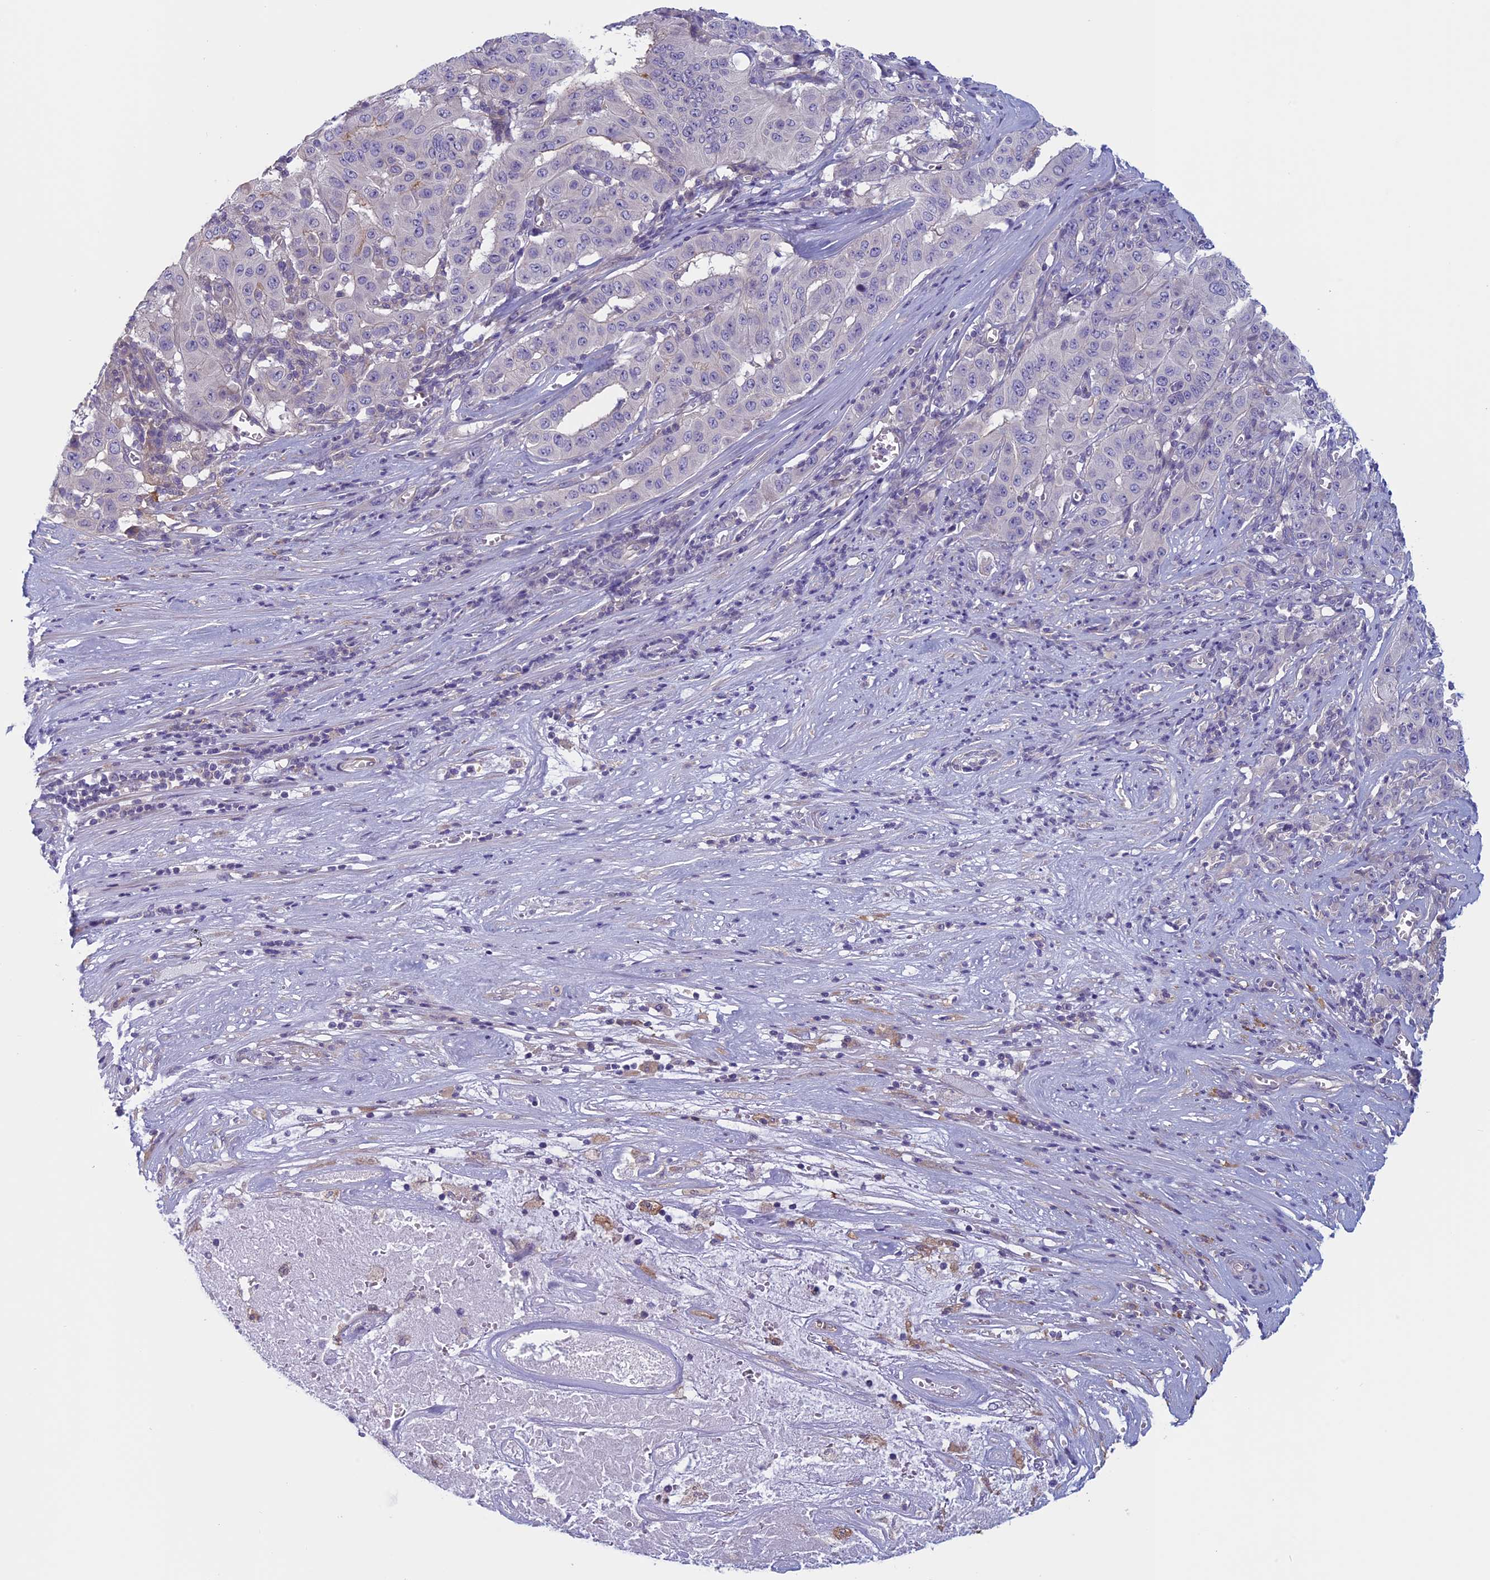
{"staining": {"intensity": "negative", "quantity": "none", "location": "none"}, "tissue": "pancreatic cancer", "cell_type": "Tumor cells", "image_type": "cancer", "snomed": [{"axis": "morphology", "description": "Adenocarcinoma, NOS"}, {"axis": "topography", "description": "Pancreas"}], "caption": "Human adenocarcinoma (pancreatic) stained for a protein using IHC displays no positivity in tumor cells.", "gene": "CNOT6L", "patient": {"sex": "male", "age": 63}}